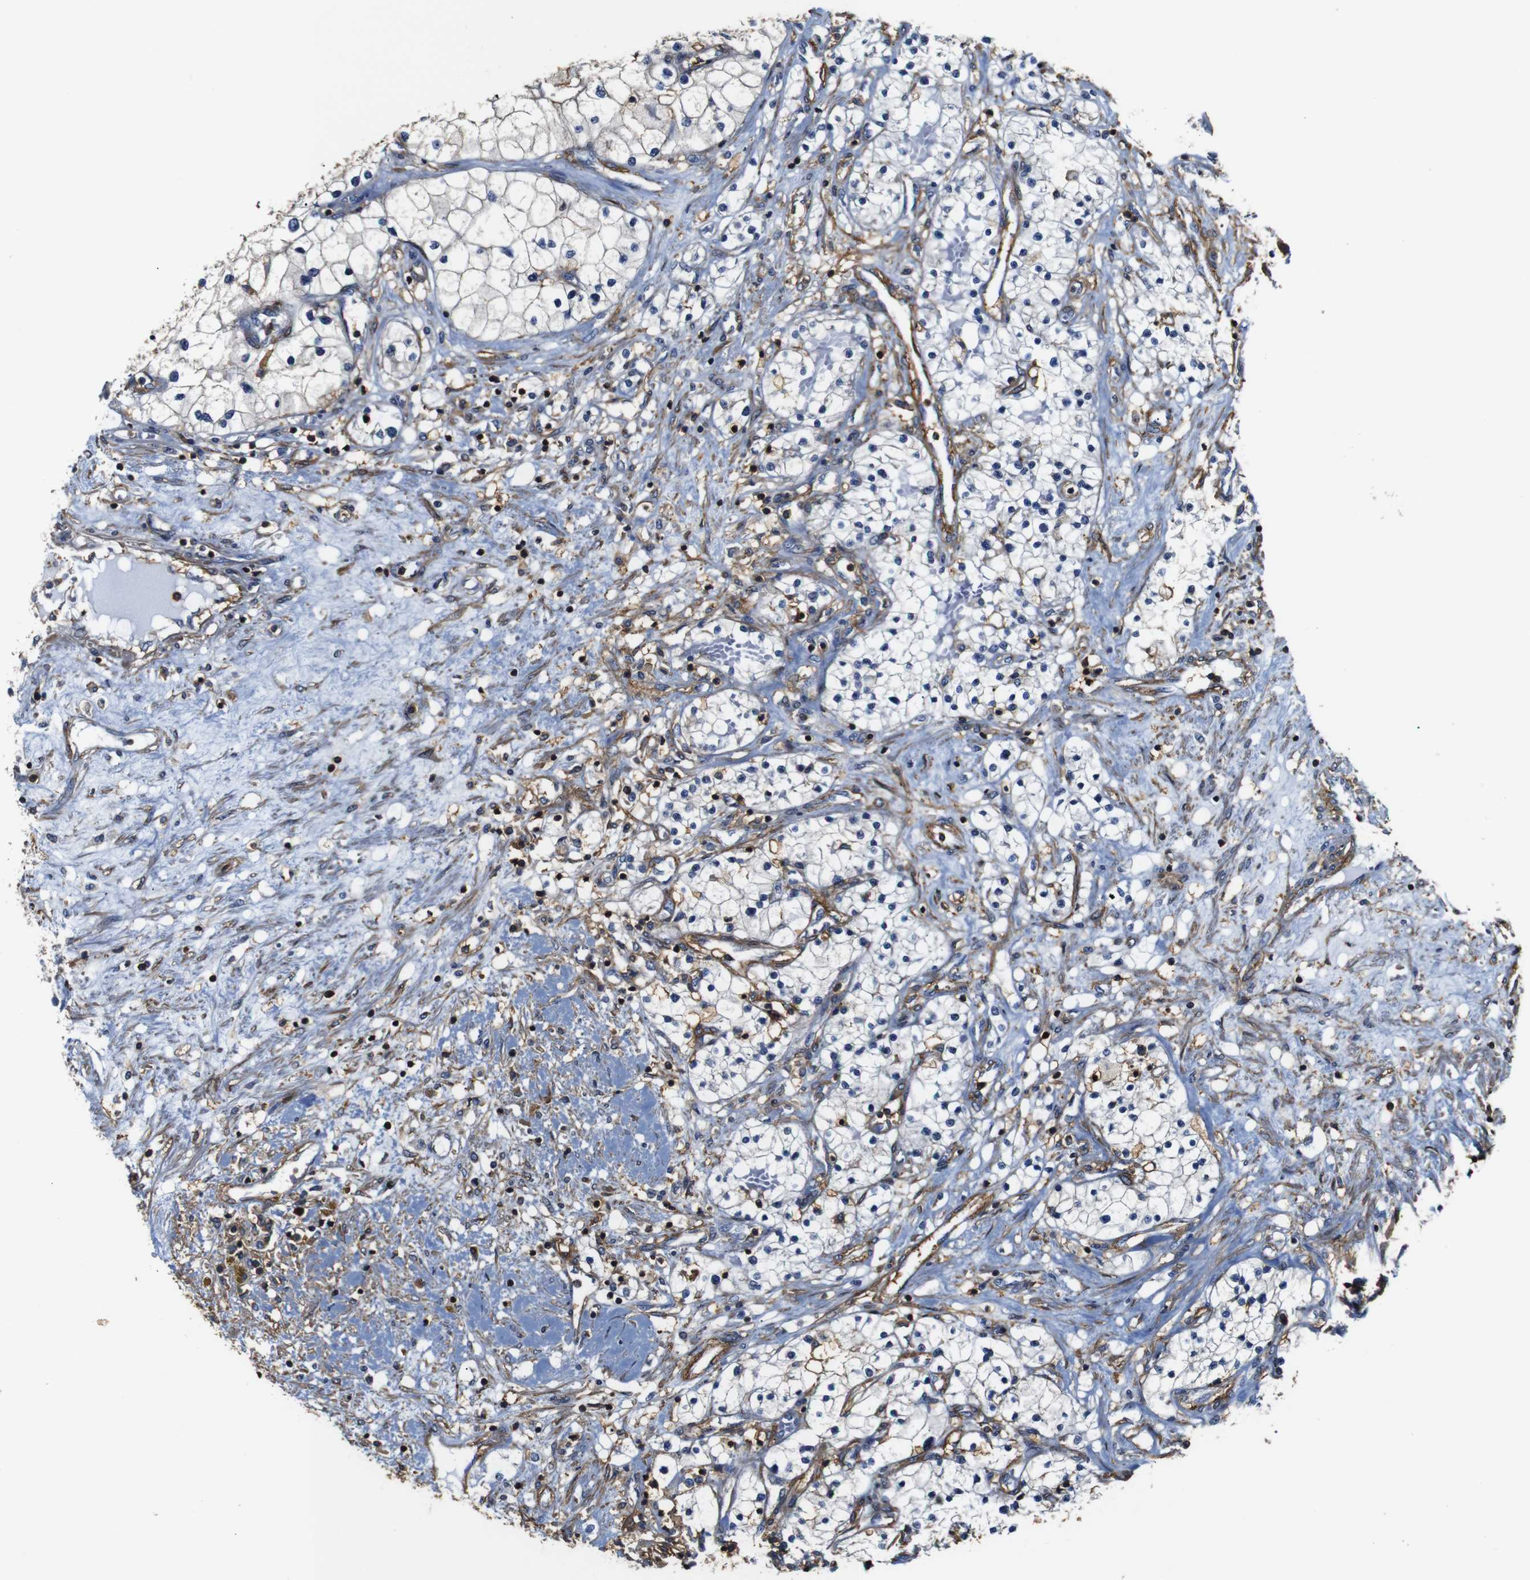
{"staining": {"intensity": "negative", "quantity": "none", "location": "none"}, "tissue": "renal cancer", "cell_type": "Tumor cells", "image_type": "cancer", "snomed": [{"axis": "morphology", "description": "Adenocarcinoma, NOS"}, {"axis": "topography", "description": "Kidney"}], "caption": "Photomicrograph shows no protein positivity in tumor cells of adenocarcinoma (renal) tissue. The staining was performed using DAB to visualize the protein expression in brown, while the nuclei were stained in blue with hematoxylin (Magnification: 20x).", "gene": "PI4KA", "patient": {"sex": "male", "age": 68}}